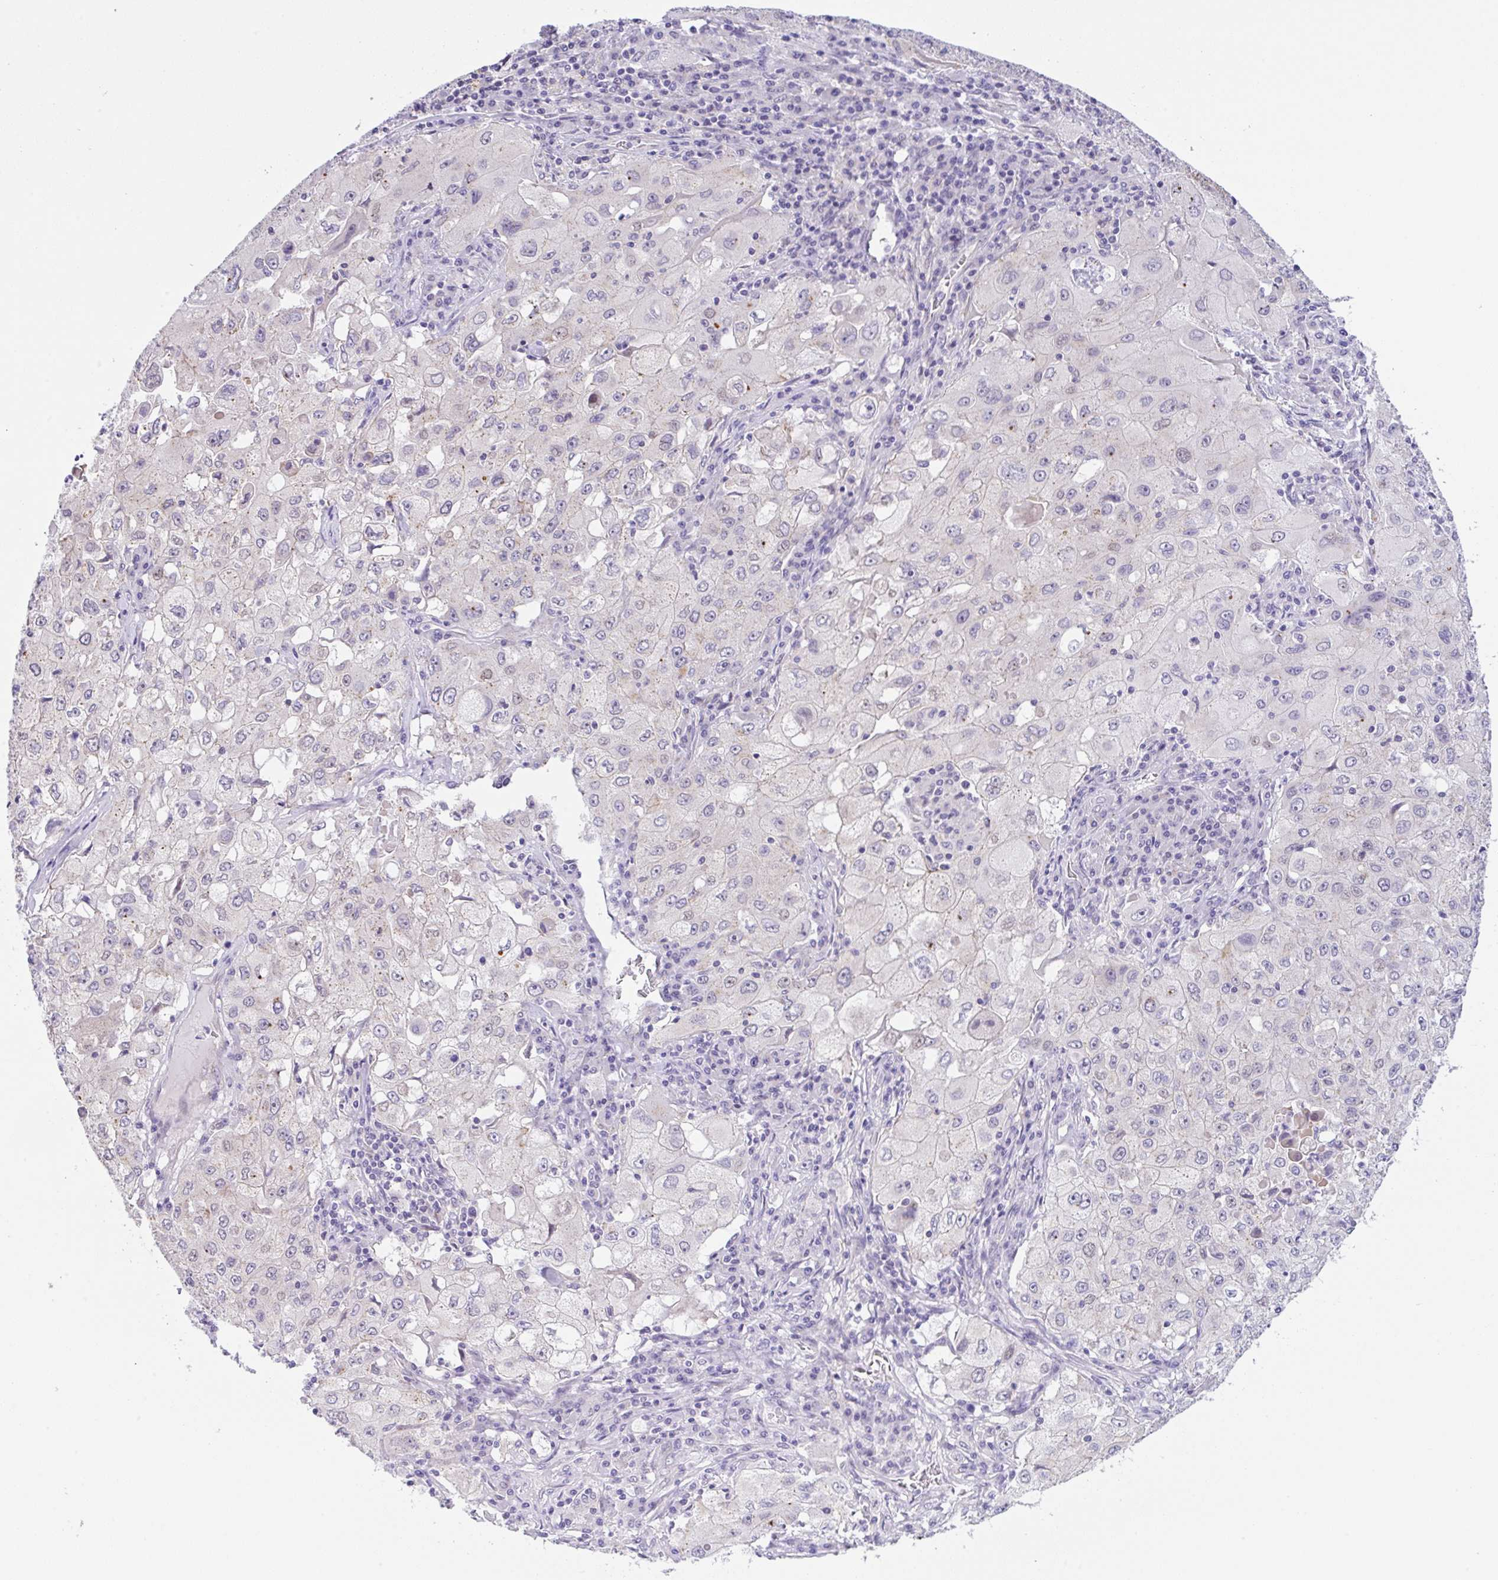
{"staining": {"intensity": "negative", "quantity": "none", "location": "none"}, "tissue": "lung cancer", "cell_type": "Tumor cells", "image_type": "cancer", "snomed": [{"axis": "morphology", "description": "Squamous cell carcinoma, NOS"}, {"axis": "topography", "description": "Lung"}], "caption": "An immunohistochemistry (IHC) micrograph of lung cancer (squamous cell carcinoma) is shown. There is no staining in tumor cells of lung cancer (squamous cell carcinoma). The staining was performed using DAB to visualize the protein expression in brown, while the nuclei were stained in blue with hematoxylin (Magnification: 20x).", "gene": "CGNL1", "patient": {"sex": "male", "age": 63}}